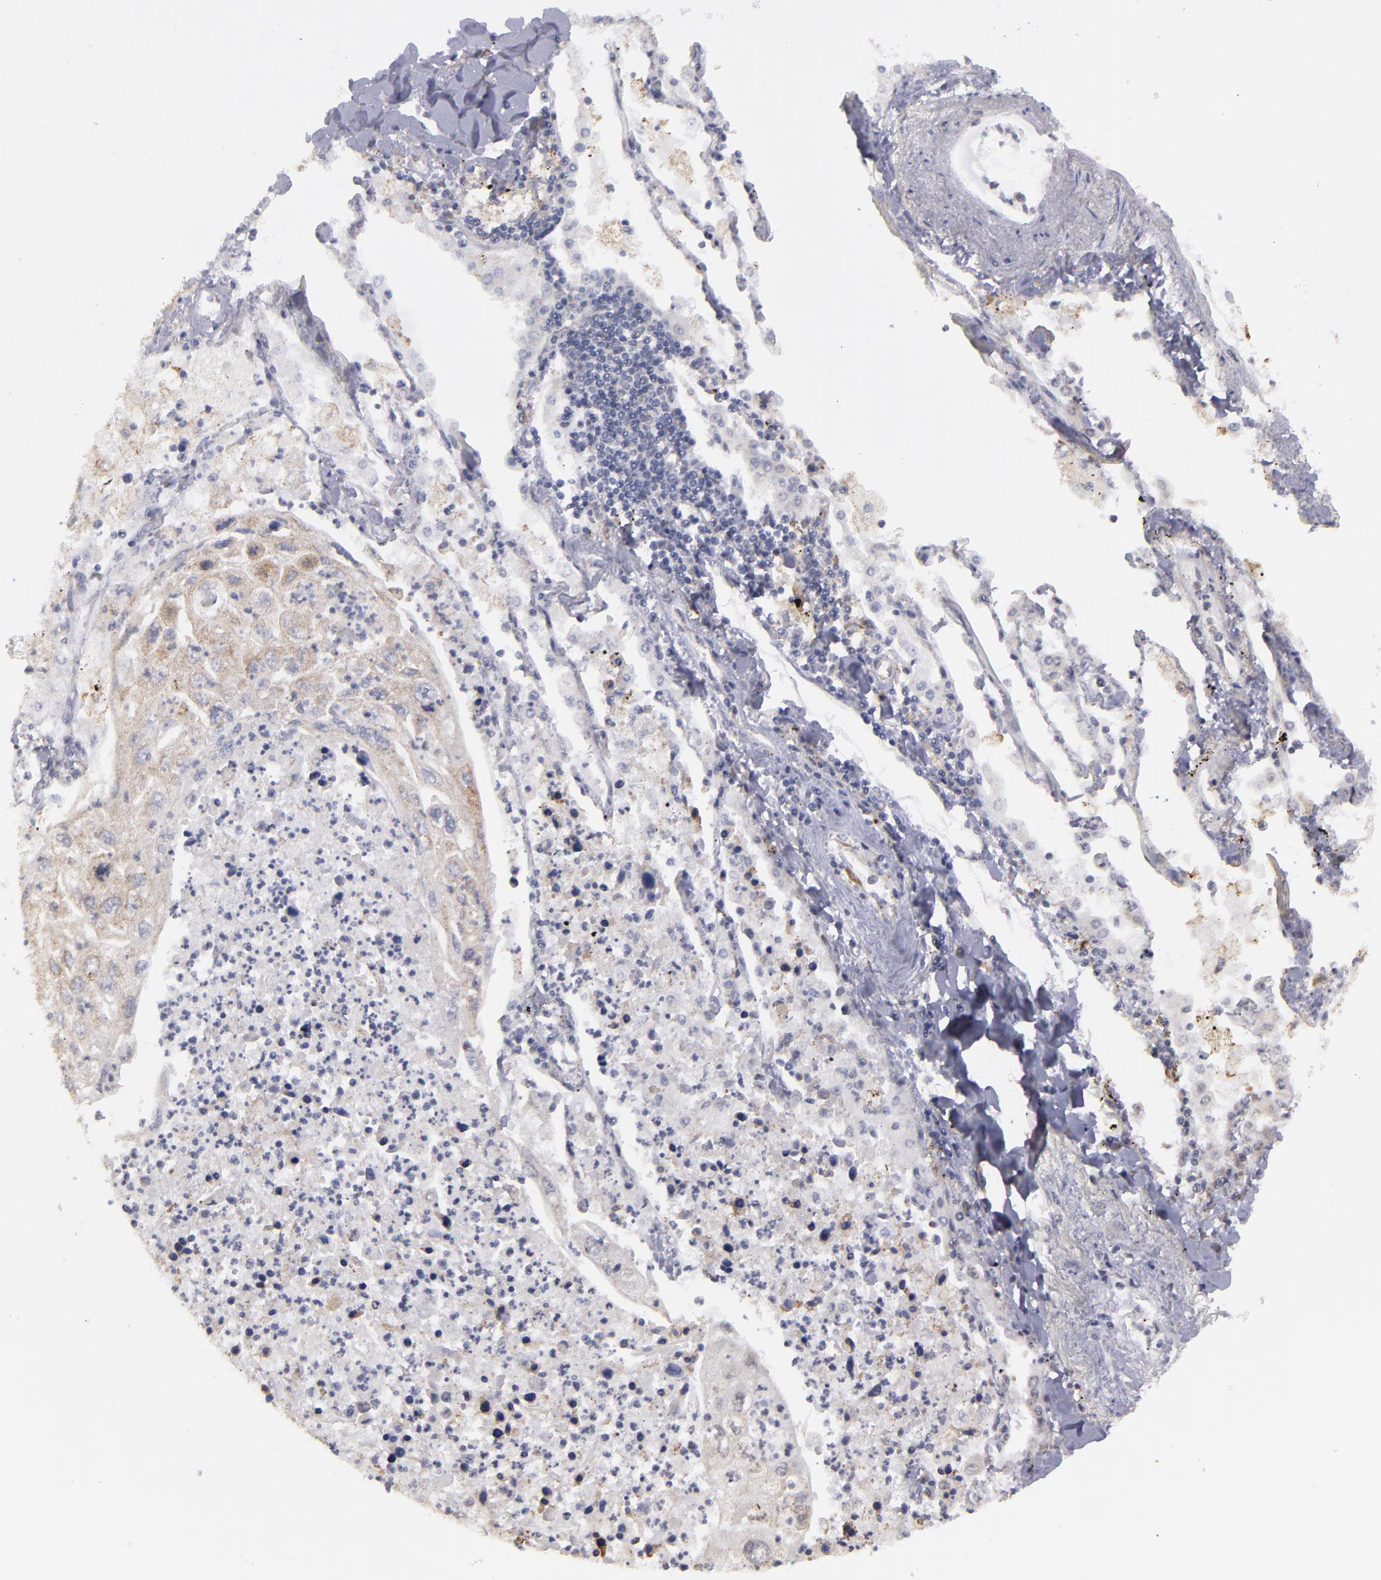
{"staining": {"intensity": "moderate", "quantity": ">75%", "location": "cytoplasmic/membranous"}, "tissue": "lung cancer", "cell_type": "Tumor cells", "image_type": "cancer", "snomed": [{"axis": "morphology", "description": "Squamous cell carcinoma, NOS"}, {"axis": "topography", "description": "Lung"}], "caption": "About >75% of tumor cells in human lung cancer demonstrate moderate cytoplasmic/membranous protein expression as visualized by brown immunohistochemical staining.", "gene": "MTHFD1", "patient": {"sex": "male", "age": 75}}